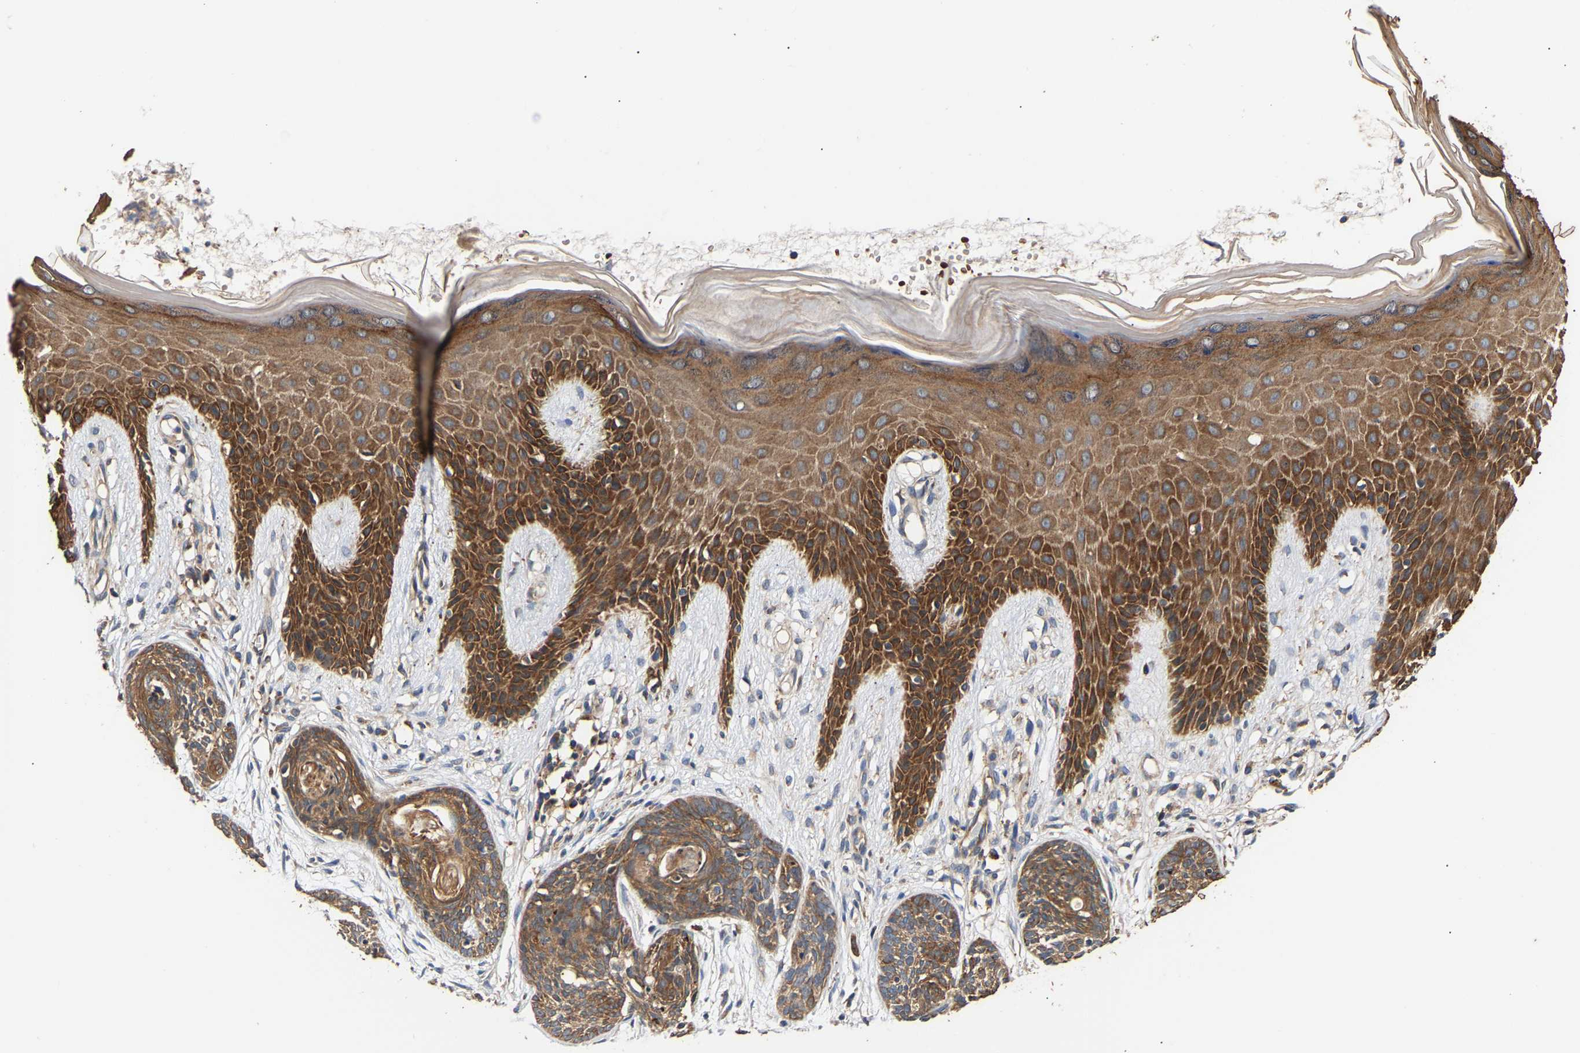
{"staining": {"intensity": "moderate", "quantity": ">75%", "location": "cytoplasmic/membranous"}, "tissue": "skin cancer", "cell_type": "Tumor cells", "image_type": "cancer", "snomed": [{"axis": "morphology", "description": "Basal cell carcinoma"}, {"axis": "topography", "description": "Skin"}], "caption": "Protein staining of basal cell carcinoma (skin) tissue shows moderate cytoplasmic/membranous expression in about >75% of tumor cells. The staining is performed using DAB brown chromogen to label protein expression. The nuclei are counter-stained blue using hematoxylin.", "gene": "LRBA", "patient": {"sex": "female", "age": 59}}